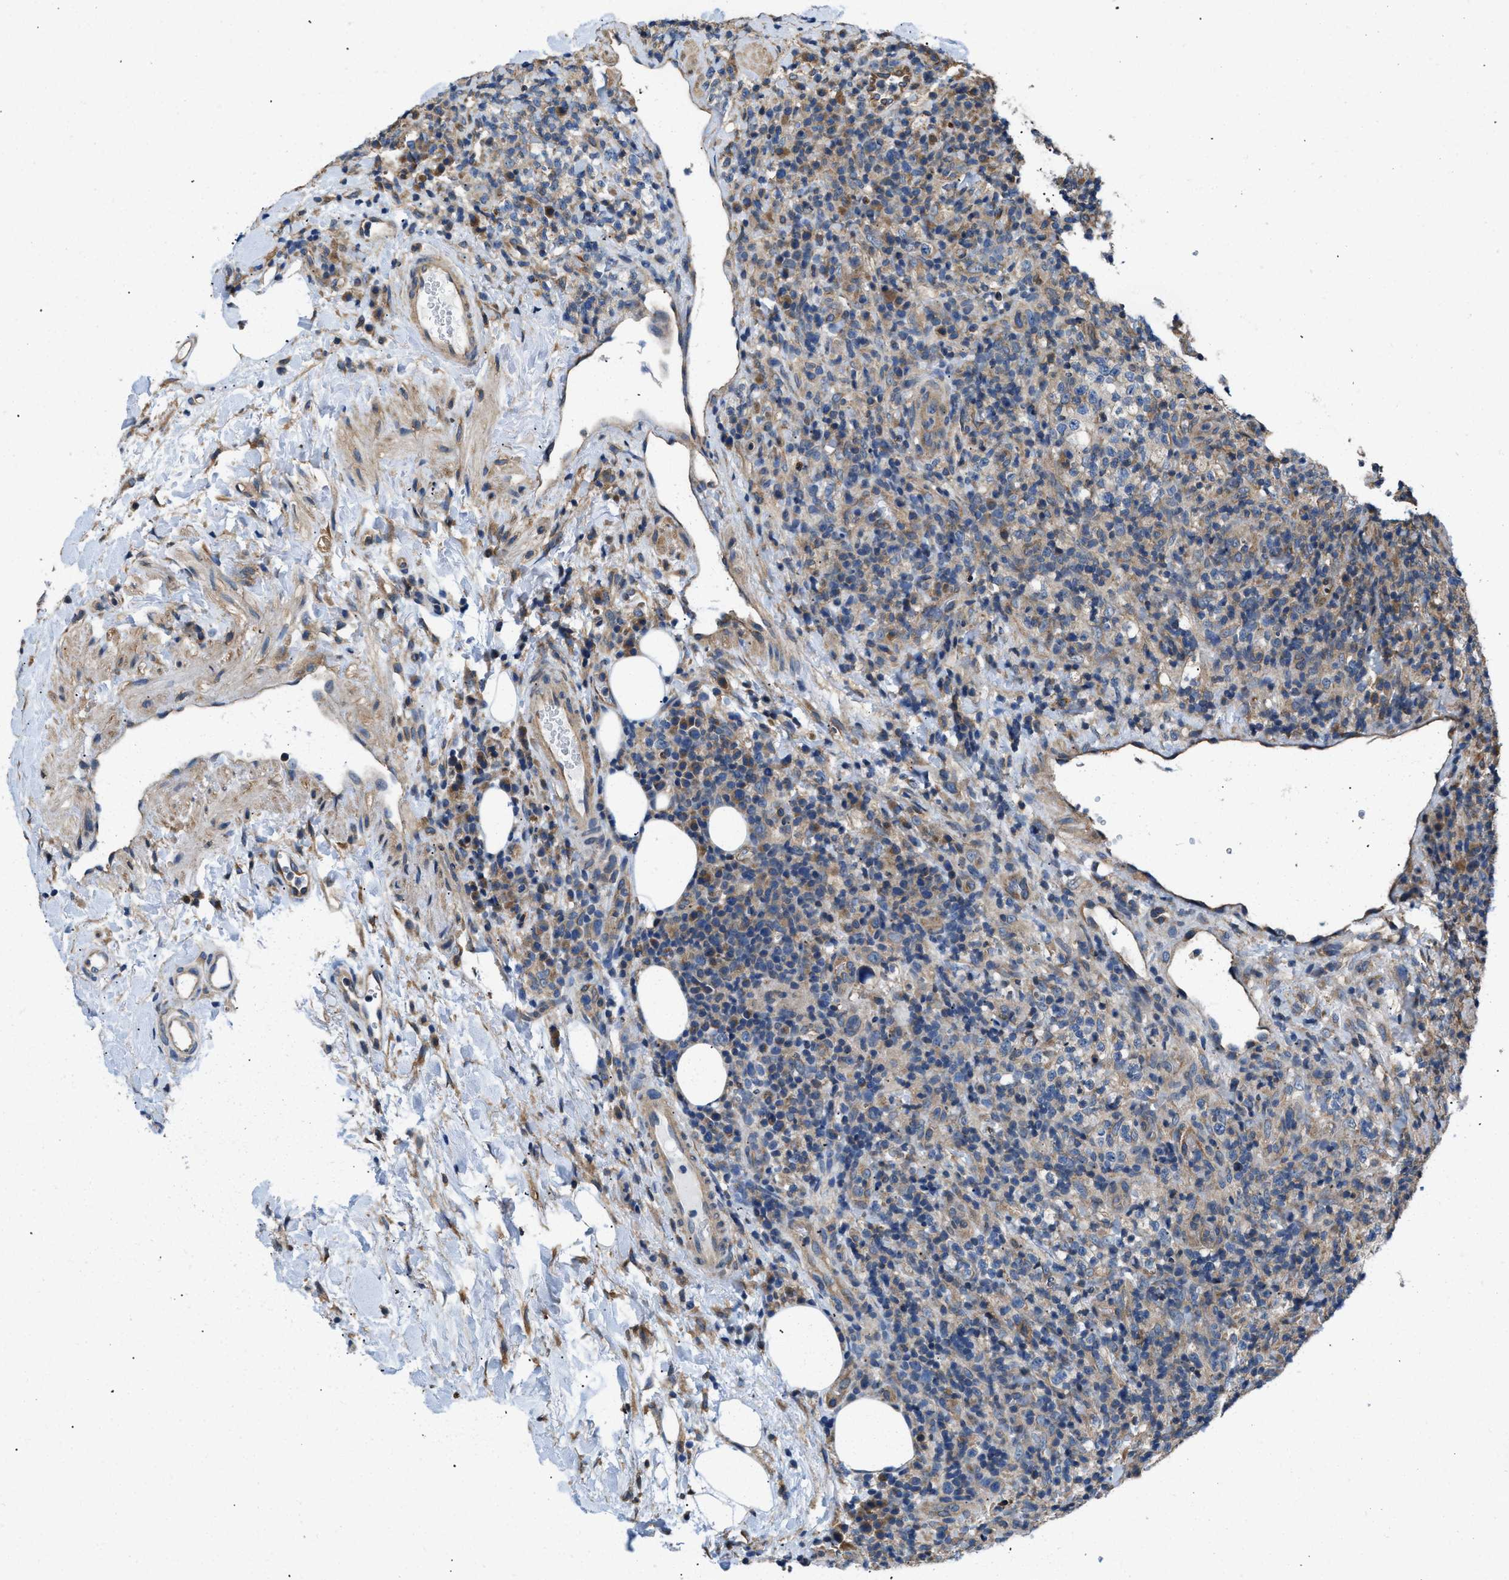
{"staining": {"intensity": "moderate", "quantity": ">75%", "location": "cytoplasmic/membranous"}, "tissue": "lymphoma", "cell_type": "Tumor cells", "image_type": "cancer", "snomed": [{"axis": "morphology", "description": "Malignant lymphoma, non-Hodgkin's type, High grade"}, {"axis": "topography", "description": "Lymph node"}], "caption": "Protein expression by immunohistochemistry (IHC) displays moderate cytoplasmic/membranous positivity in about >75% of tumor cells in lymphoma.", "gene": "CEP128", "patient": {"sex": "female", "age": 76}}